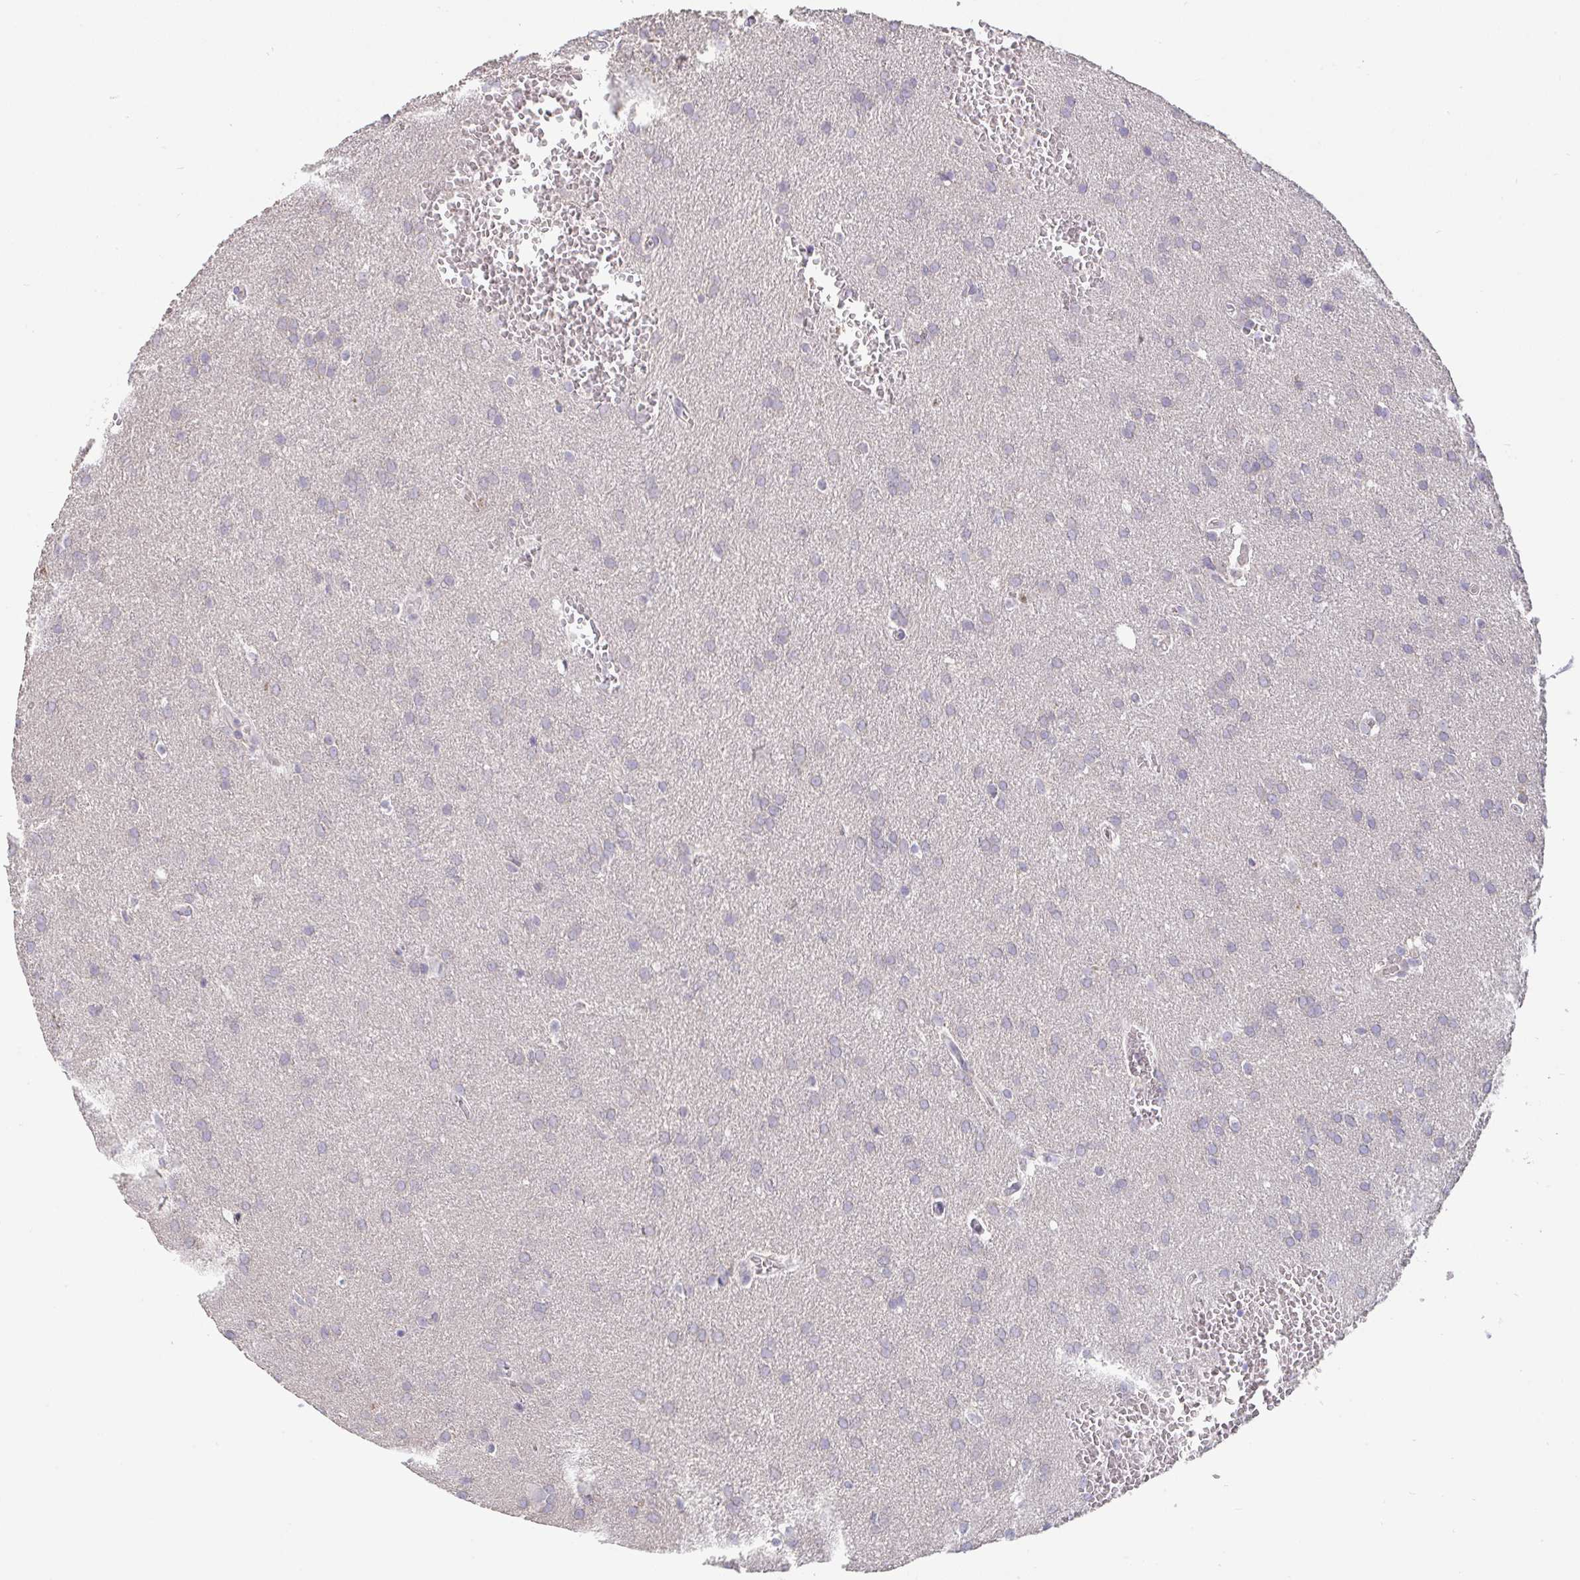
{"staining": {"intensity": "negative", "quantity": "none", "location": "none"}, "tissue": "glioma", "cell_type": "Tumor cells", "image_type": "cancer", "snomed": [{"axis": "morphology", "description": "Glioma, malignant, Low grade"}, {"axis": "topography", "description": "Brain"}], "caption": "This is an immunohistochemistry (IHC) image of human glioma. There is no staining in tumor cells.", "gene": "TMEM41A", "patient": {"sex": "female", "age": 33}}